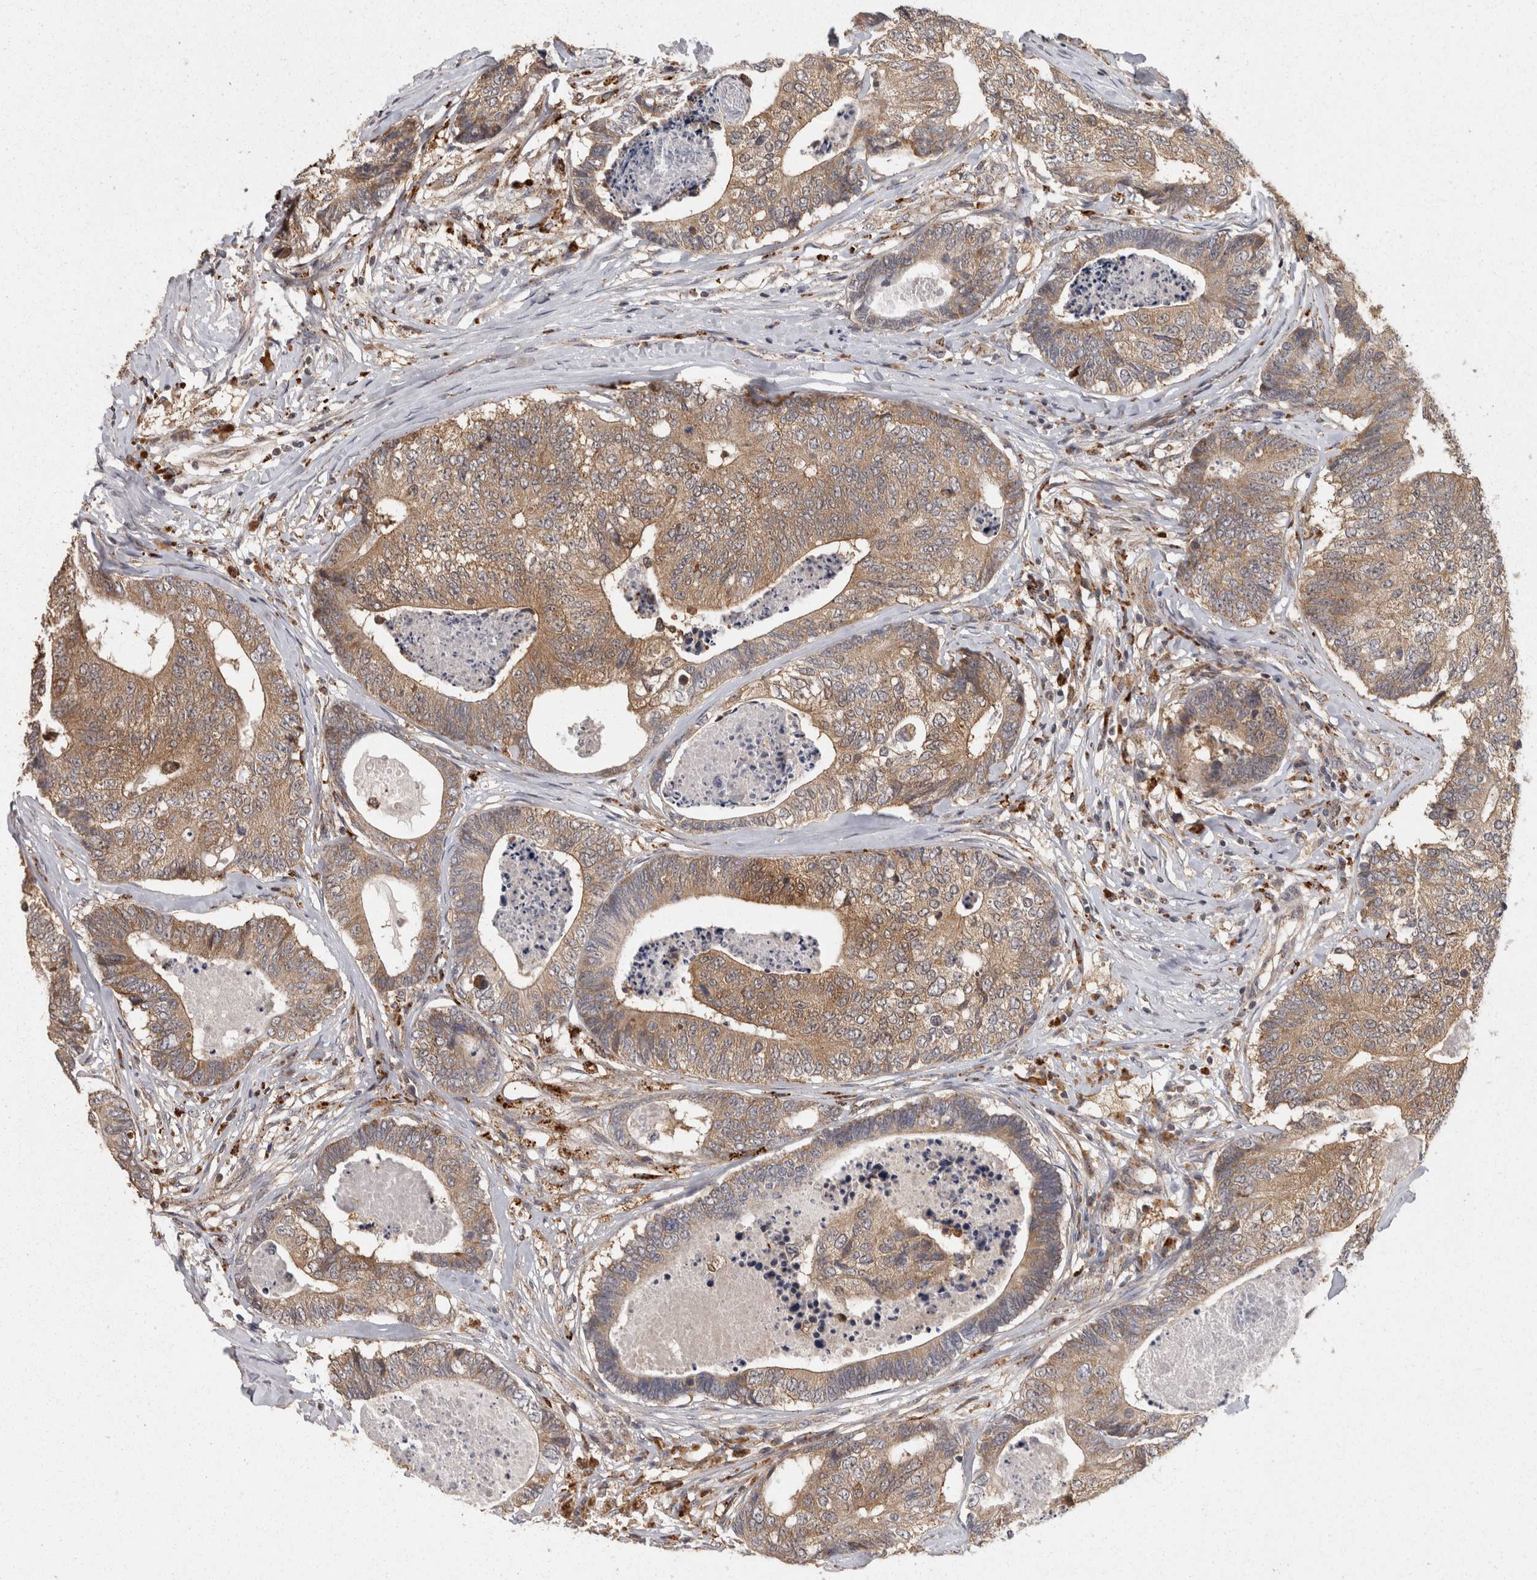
{"staining": {"intensity": "moderate", "quantity": ">75%", "location": "cytoplasmic/membranous"}, "tissue": "colorectal cancer", "cell_type": "Tumor cells", "image_type": "cancer", "snomed": [{"axis": "morphology", "description": "Adenocarcinoma, NOS"}, {"axis": "topography", "description": "Colon"}], "caption": "Human adenocarcinoma (colorectal) stained with a protein marker demonstrates moderate staining in tumor cells.", "gene": "ACAT2", "patient": {"sex": "female", "age": 67}}